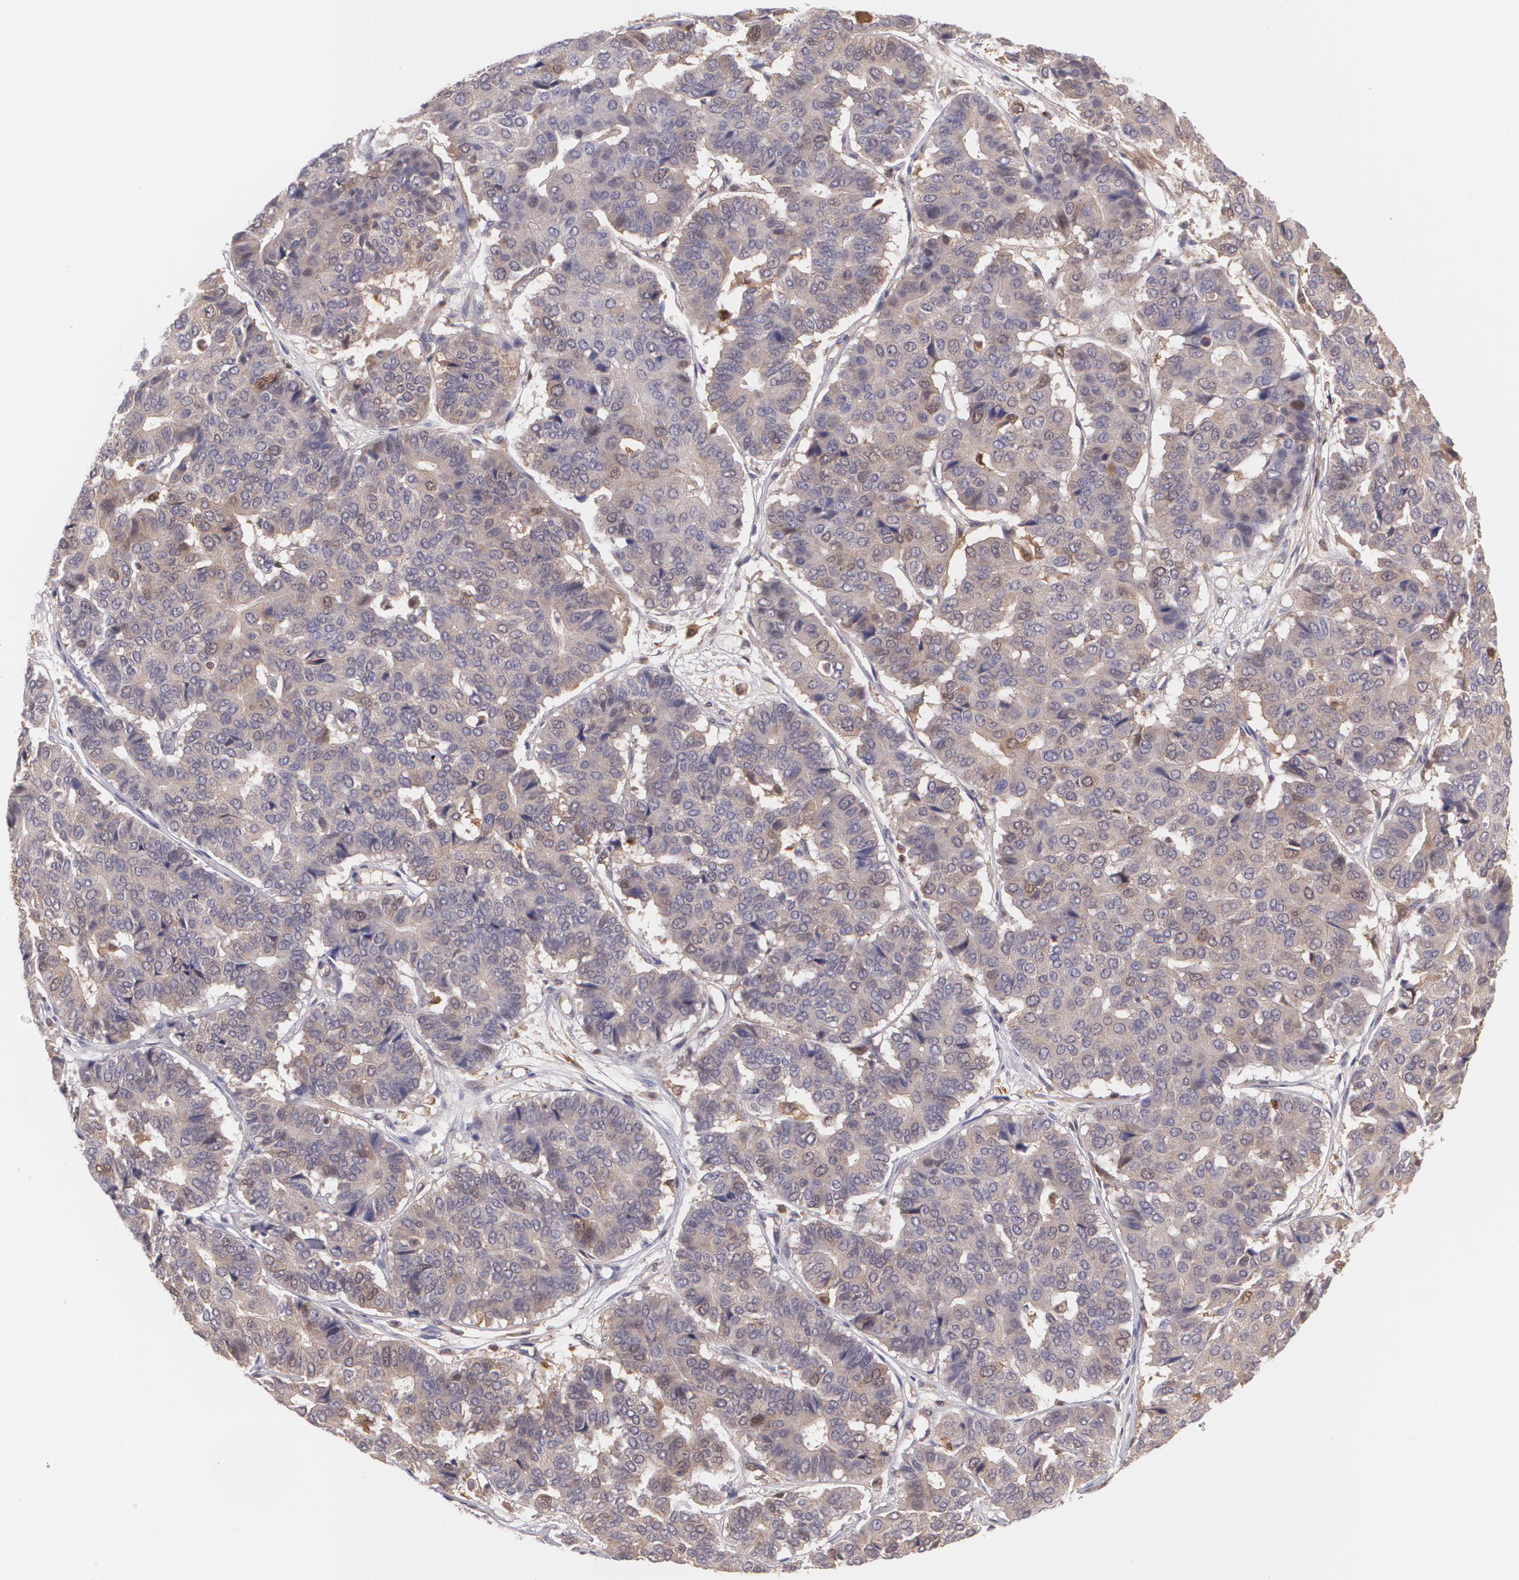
{"staining": {"intensity": "strong", "quantity": ">75%", "location": "cytoplasmic/membranous"}, "tissue": "pancreatic cancer", "cell_type": "Tumor cells", "image_type": "cancer", "snomed": [{"axis": "morphology", "description": "Adenocarcinoma, NOS"}, {"axis": "topography", "description": "Pancreas"}], "caption": "Approximately >75% of tumor cells in pancreatic cancer show strong cytoplasmic/membranous protein expression as visualized by brown immunohistochemical staining.", "gene": "HSPH1", "patient": {"sex": "male", "age": 50}}